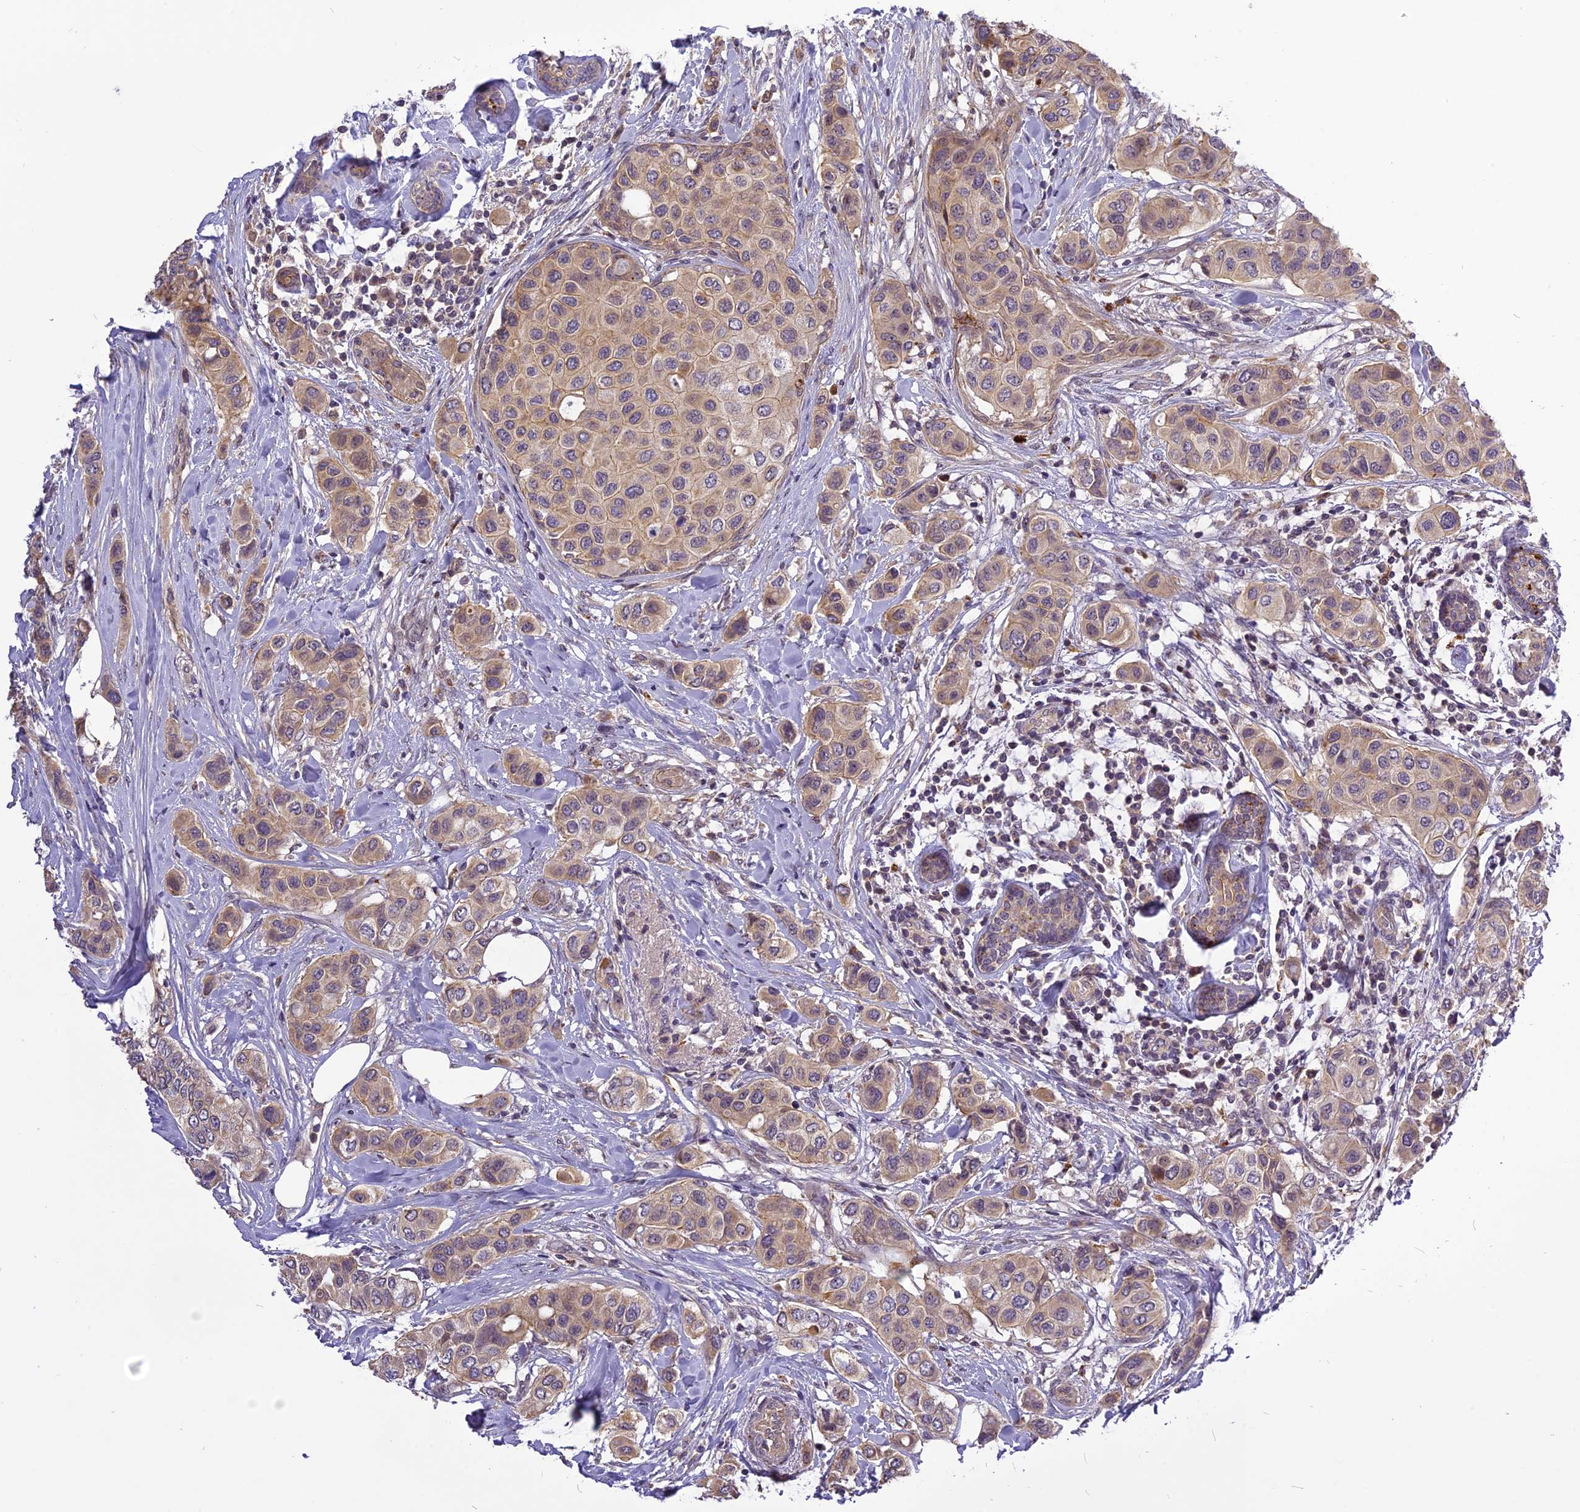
{"staining": {"intensity": "weak", "quantity": ">75%", "location": "cytoplasmic/membranous"}, "tissue": "breast cancer", "cell_type": "Tumor cells", "image_type": "cancer", "snomed": [{"axis": "morphology", "description": "Lobular carcinoma"}, {"axis": "topography", "description": "Breast"}], "caption": "Breast cancer was stained to show a protein in brown. There is low levels of weak cytoplasmic/membranous staining in about >75% of tumor cells. Using DAB (3,3'-diaminobenzidine) (brown) and hematoxylin (blue) stains, captured at high magnification using brightfield microscopy.", "gene": "FNIP2", "patient": {"sex": "female", "age": 51}}